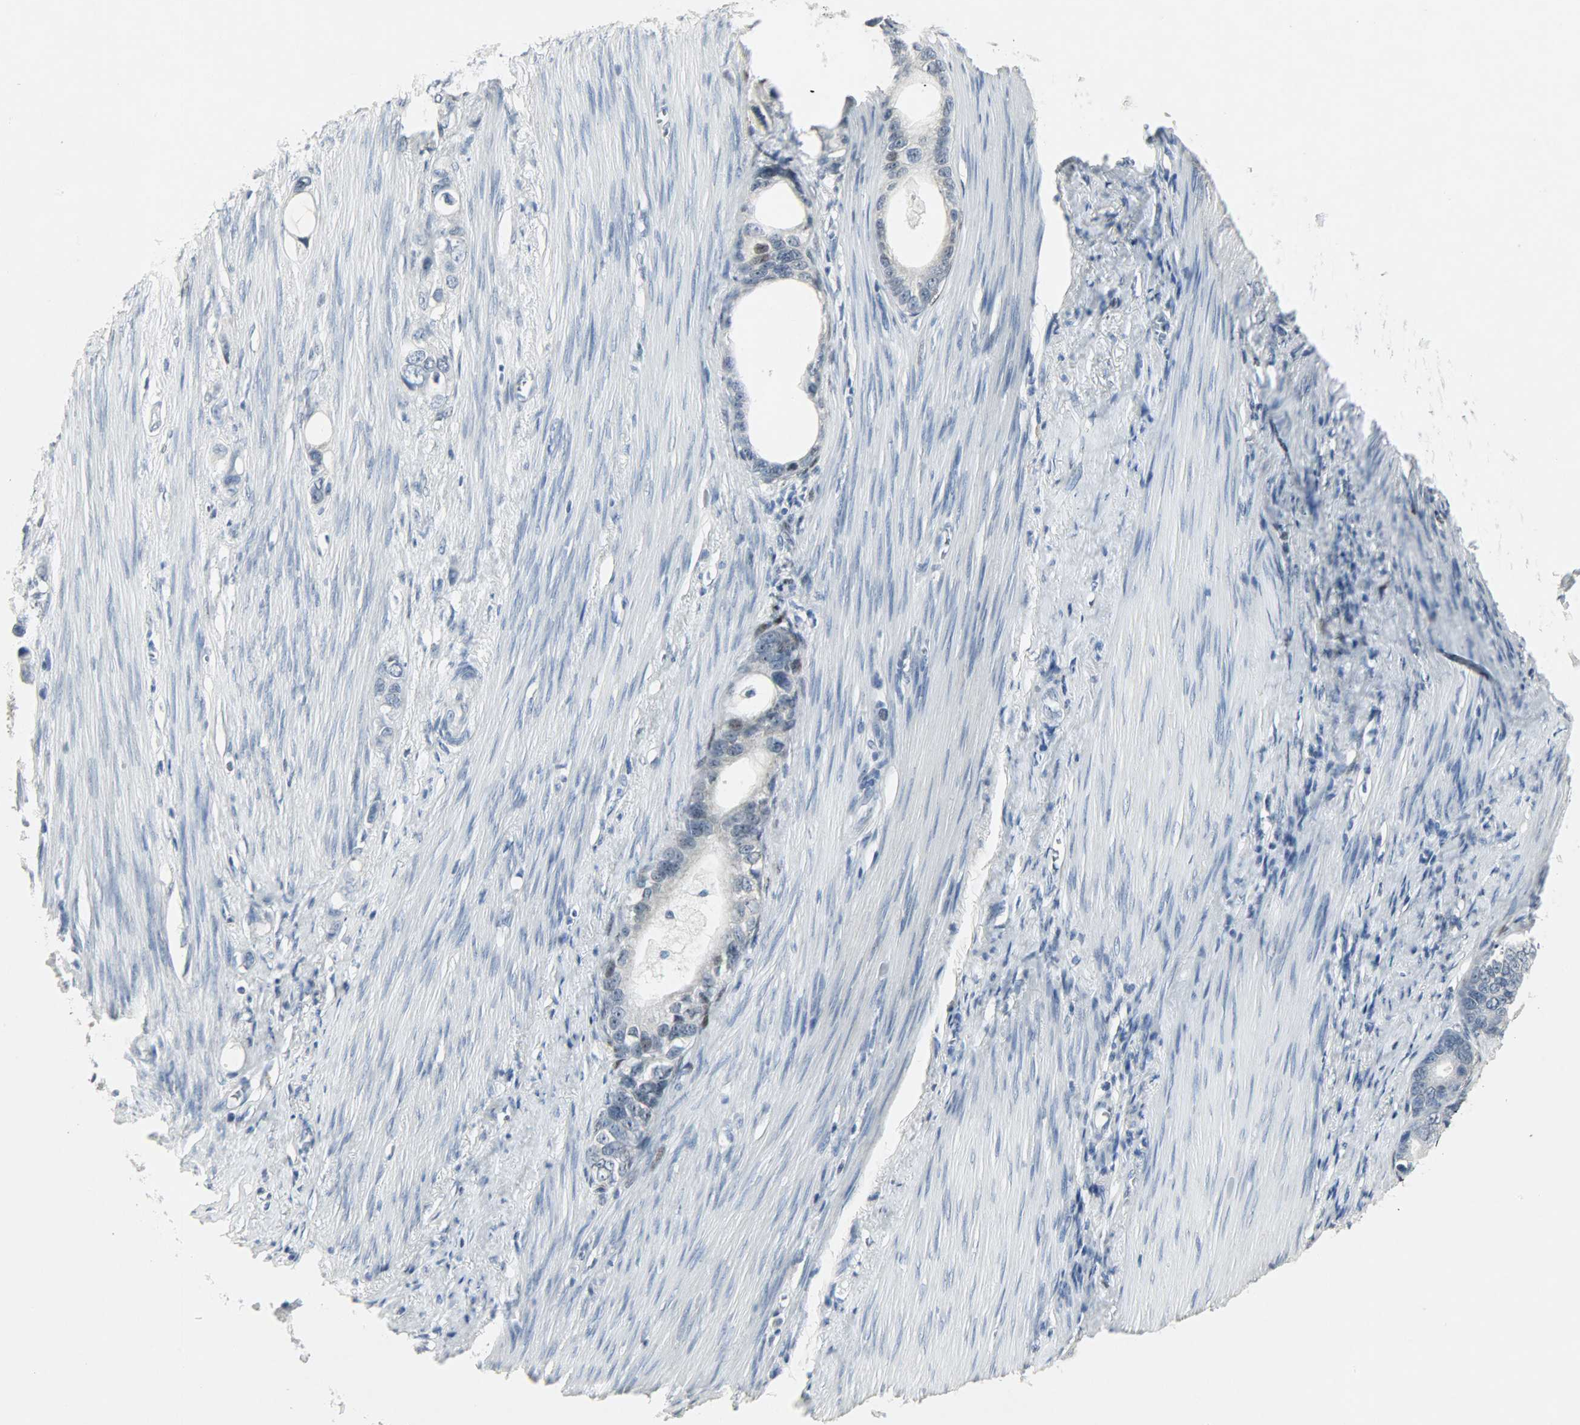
{"staining": {"intensity": "moderate", "quantity": "<25%", "location": "nuclear"}, "tissue": "stomach cancer", "cell_type": "Tumor cells", "image_type": "cancer", "snomed": [{"axis": "morphology", "description": "Adenocarcinoma, NOS"}, {"axis": "topography", "description": "Stomach"}], "caption": "The immunohistochemical stain shows moderate nuclear expression in tumor cells of stomach adenocarcinoma tissue. Nuclei are stained in blue.", "gene": "CAMK4", "patient": {"sex": "female", "age": 75}}